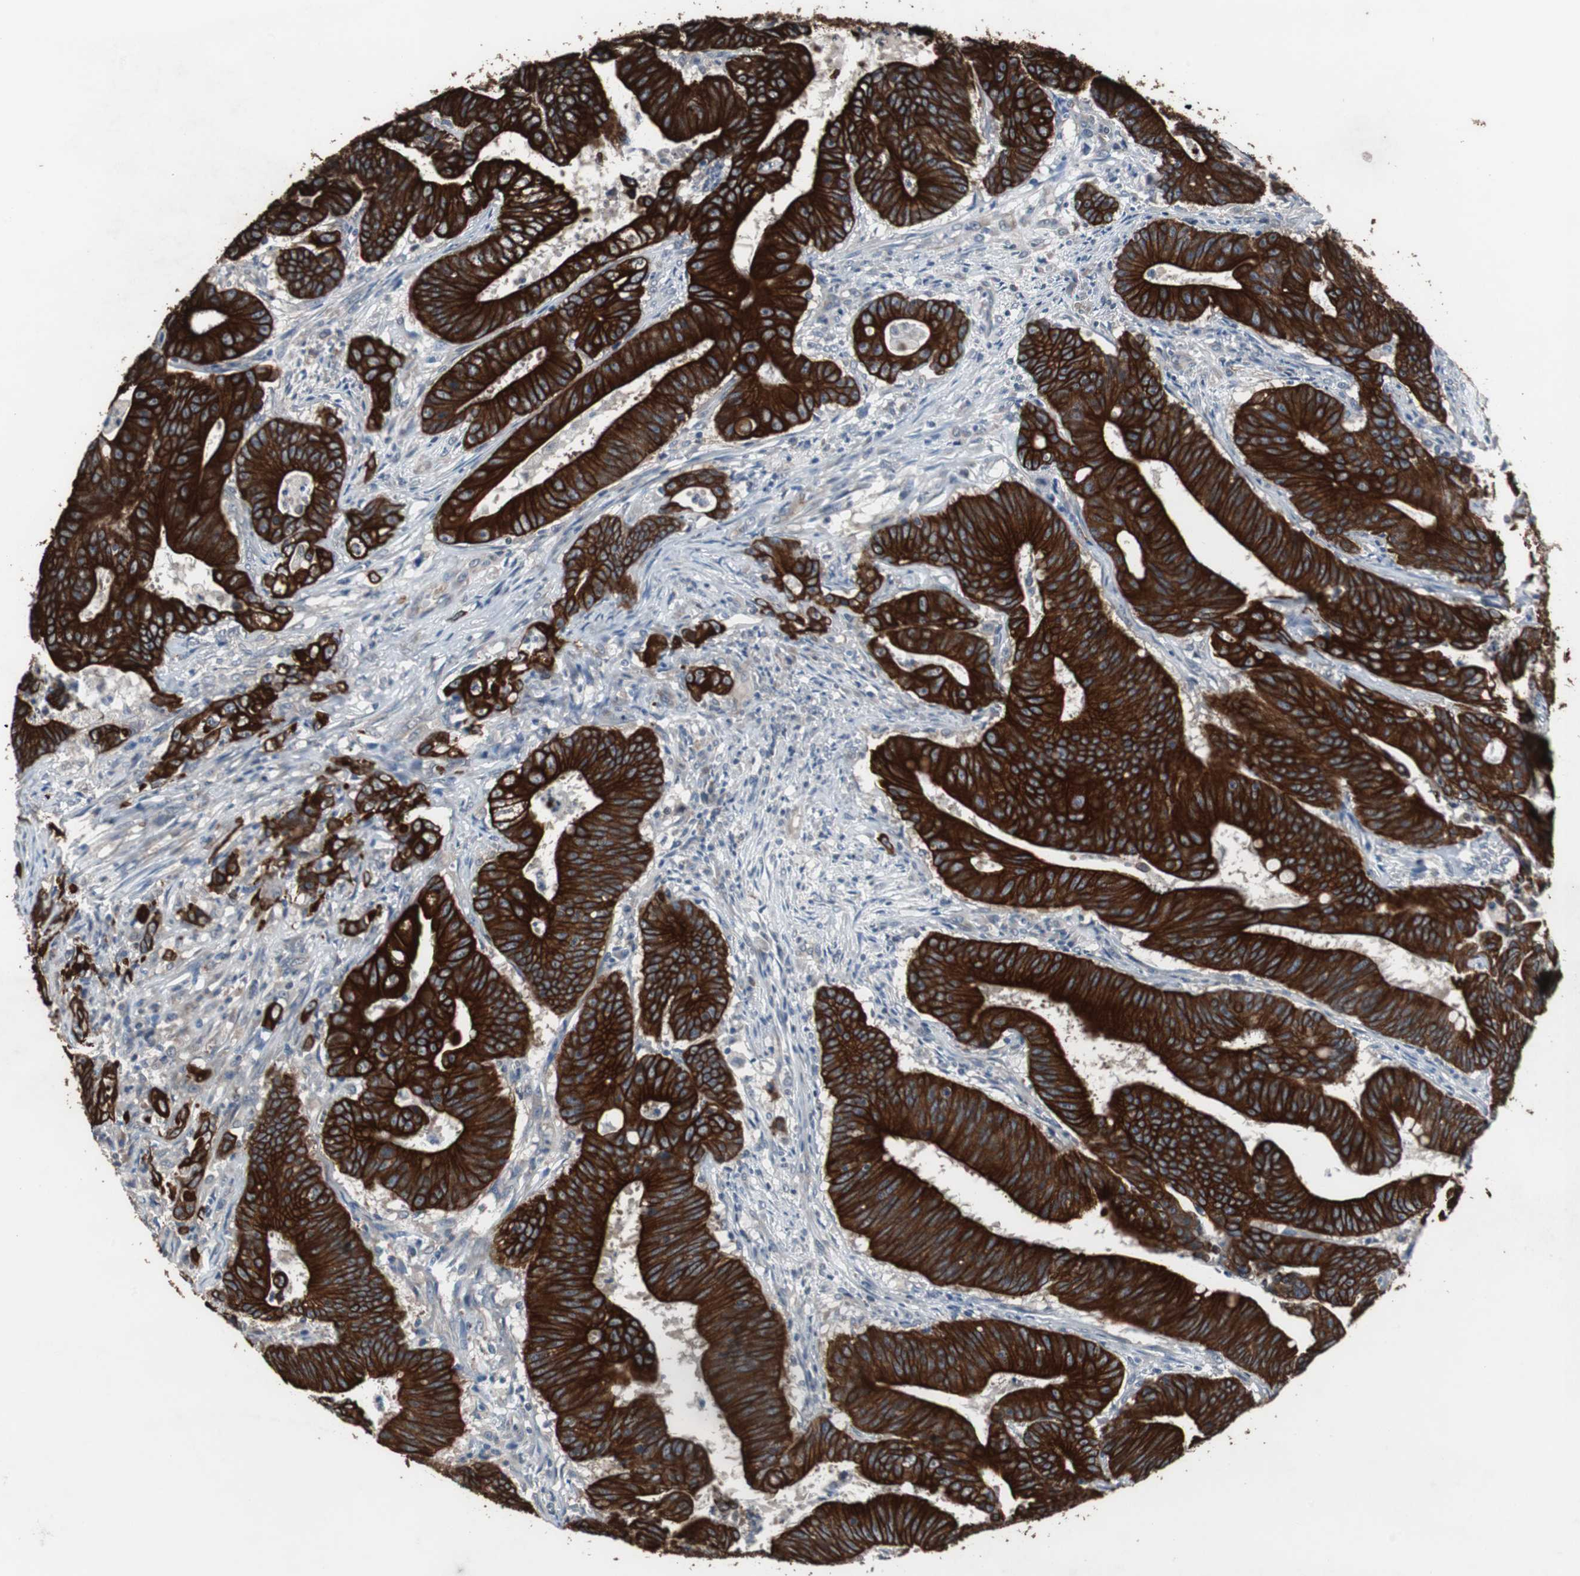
{"staining": {"intensity": "strong", "quantity": ">75%", "location": "cytoplasmic/membranous"}, "tissue": "colorectal cancer", "cell_type": "Tumor cells", "image_type": "cancer", "snomed": [{"axis": "morphology", "description": "Adenocarcinoma, NOS"}, {"axis": "topography", "description": "Colon"}], "caption": "A brown stain highlights strong cytoplasmic/membranous expression of a protein in colorectal cancer (adenocarcinoma) tumor cells. (Stains: DAB (3,3'-diaminobenzidine) in brown, nuclei in blue, Microscopy: brightfield microscopy at high magnification).", "gene": "USP10", "patient": {"sex": "male", "age": 45}}